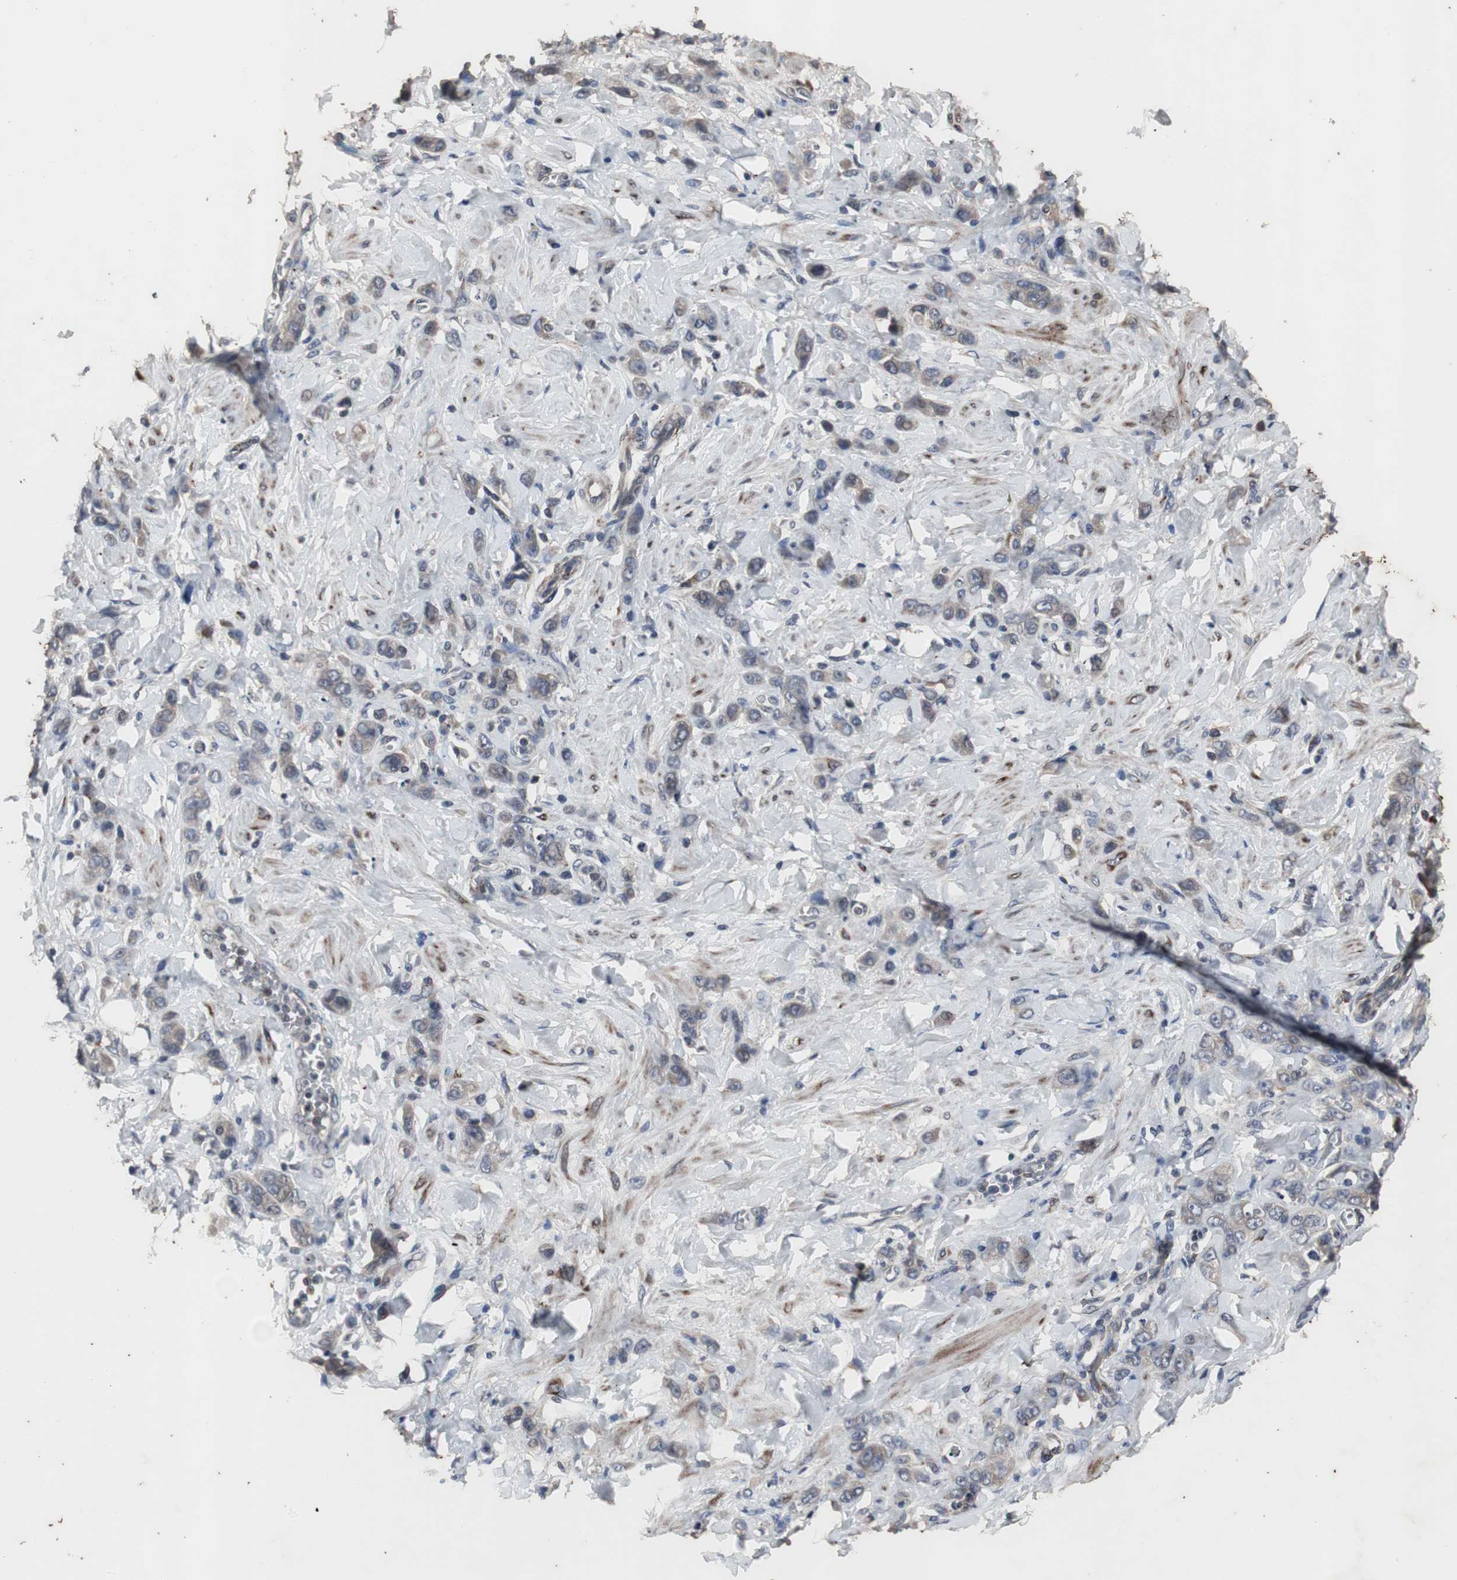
{"staining": {"intensity": "weak", "quantity": "25%-75%", "location": "cytoplasmic/membranous"}, "tissue": "stomach cancer", "cell_type": "Tumor cells", "image_type": "cancer", "snomed": [{"axis": "morphology", "description": "Adenocarcinoma, NOS"}, {"axis": "topography", "description": "Stomach"}], "caption": "Immunohistochemistry of adenocarcinoma (stomach) shows low levels of weak cytoplasmic/membranous staining in approximately 25%-75% of tumor cells.", "gene": "CRADD", "patient": {"sex": "male", "age": 82}}